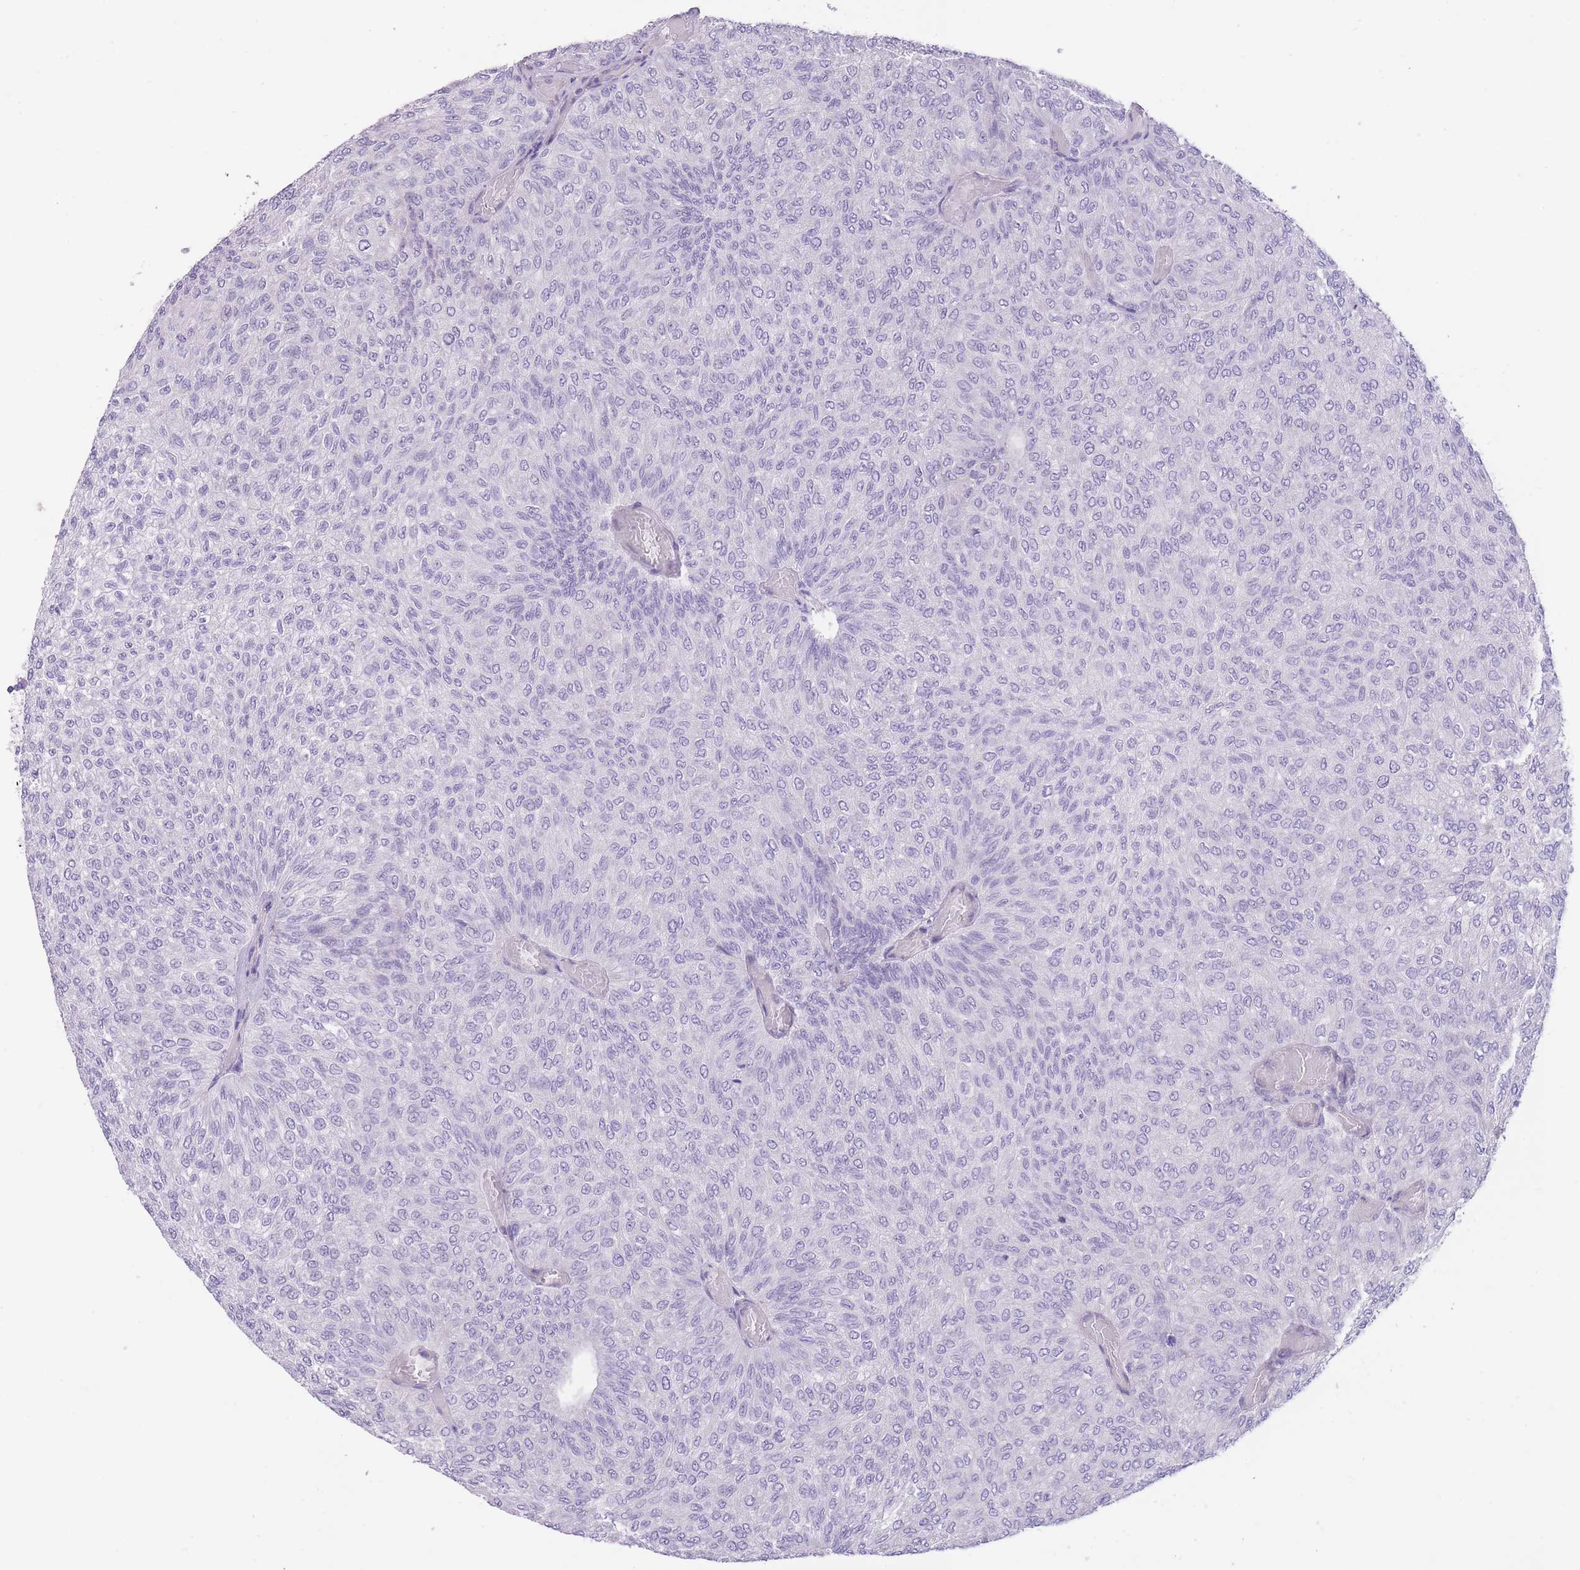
{"staining": {"intensity": "negative", "quantity": "none", "location": "none"}, "tissue": "urothelial cancer", "cell_type": "Tumor cells", "image_type": "cancer", "snomed": [{"axis": "morphology", "description": "Urothelial carcinoma, Low grade"}, {"axis": "topography", "description": "Urinary bladder"}], "caption": "The histopathology image exhibits no staining of tumor cells in urothelial carcinoma (low-grade).", "gene": "WDR70", "patient": {"sex": "male", "age": 78}}